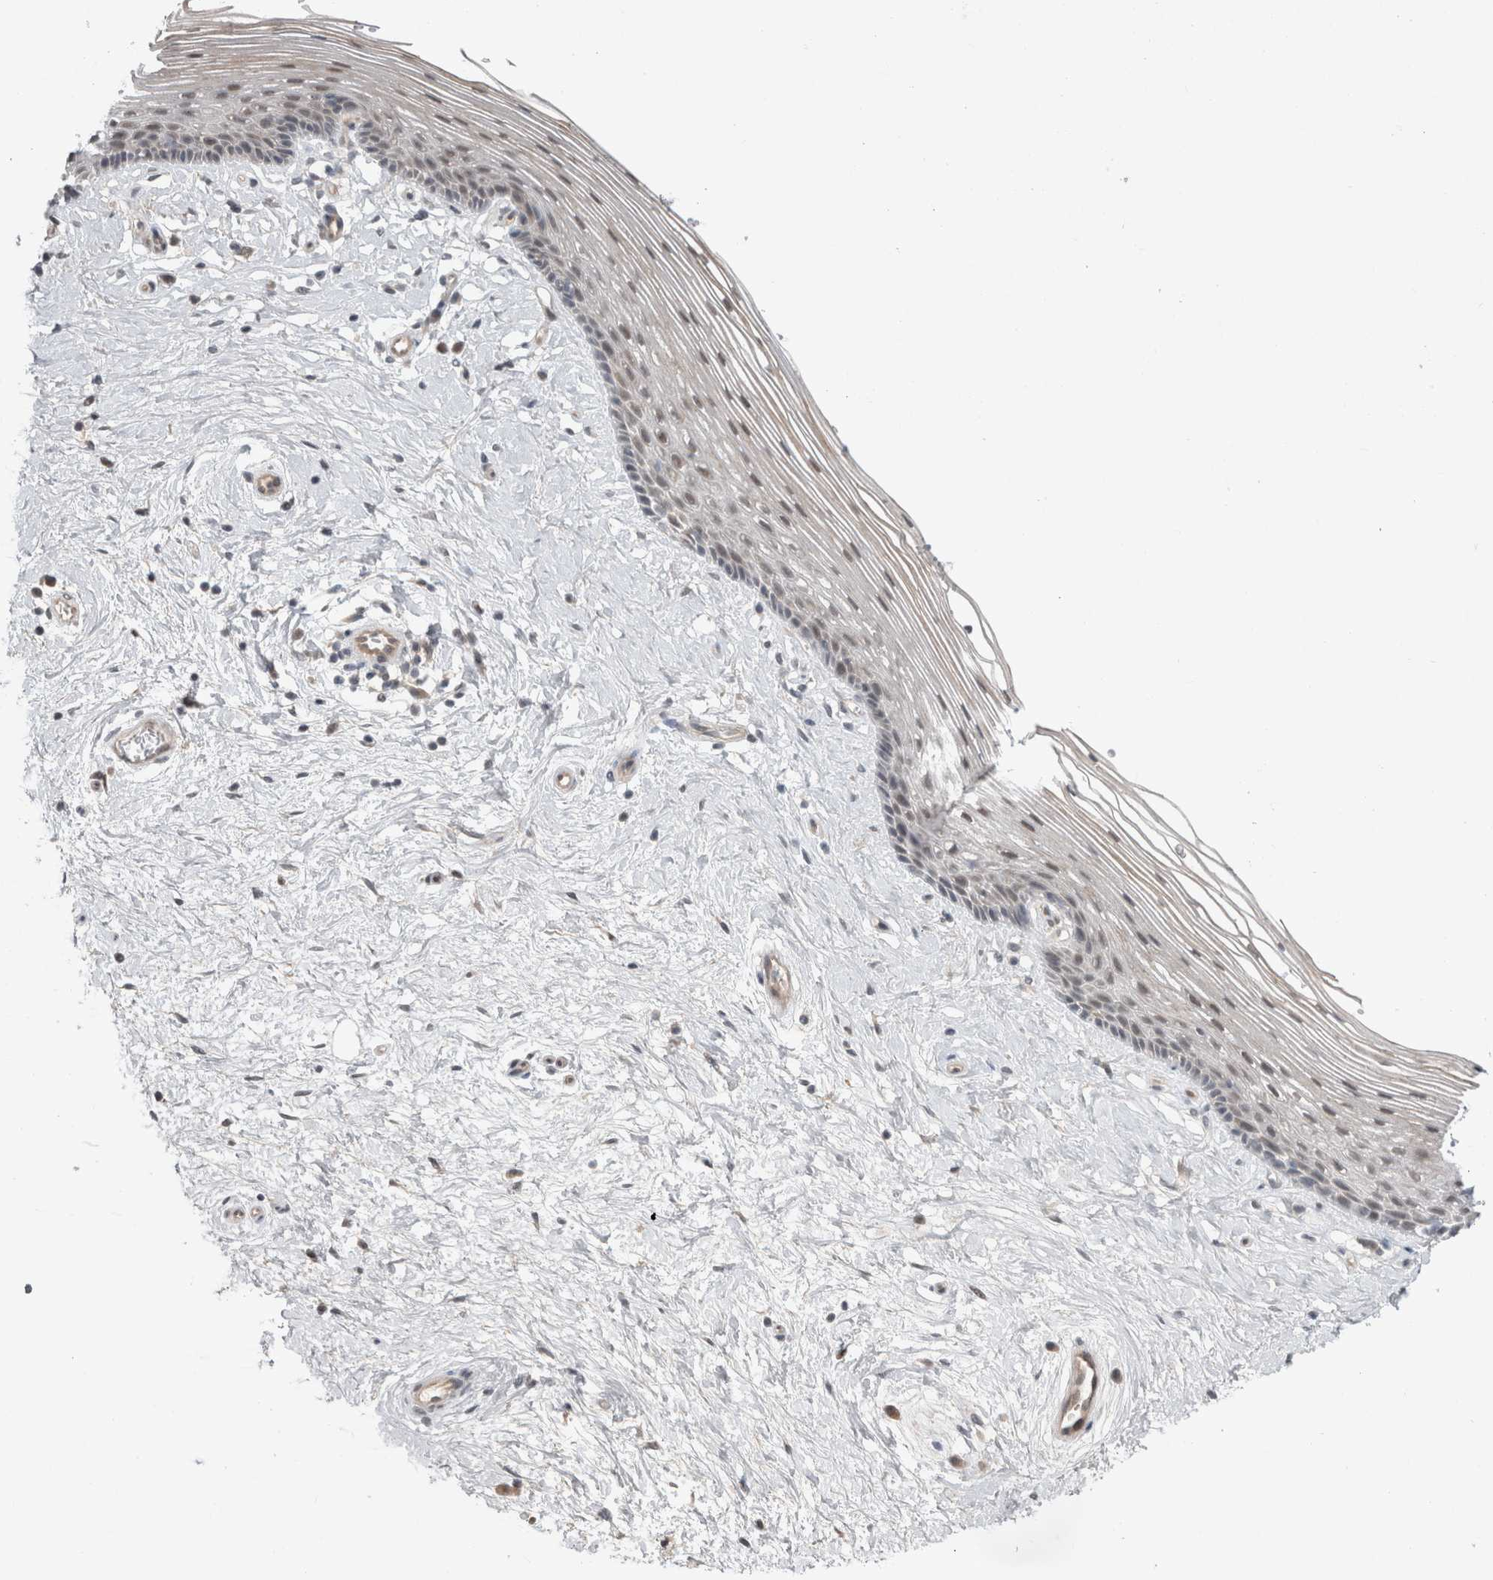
{"staining": {"intensity": "moderate", "quantity": "<25%", "location": "nuclear"}, "tissue": "vagina", "cell_type": "Squamous epithelial cells", "image_type": "normal", "snomed": [{"axis": "morphology", "description": "Normal tissue, NOS"}, {"axis": "topography", "description": "Vagina"}], "caption": "A high-resolution photomicrograph shows IHC staining of unremarkable vagina, which reveals moderate nuclear positivity in about <25% of squamous epithelial cells.", "gene": "MTBP", "patient": {"sex": "female", "age": 46}}